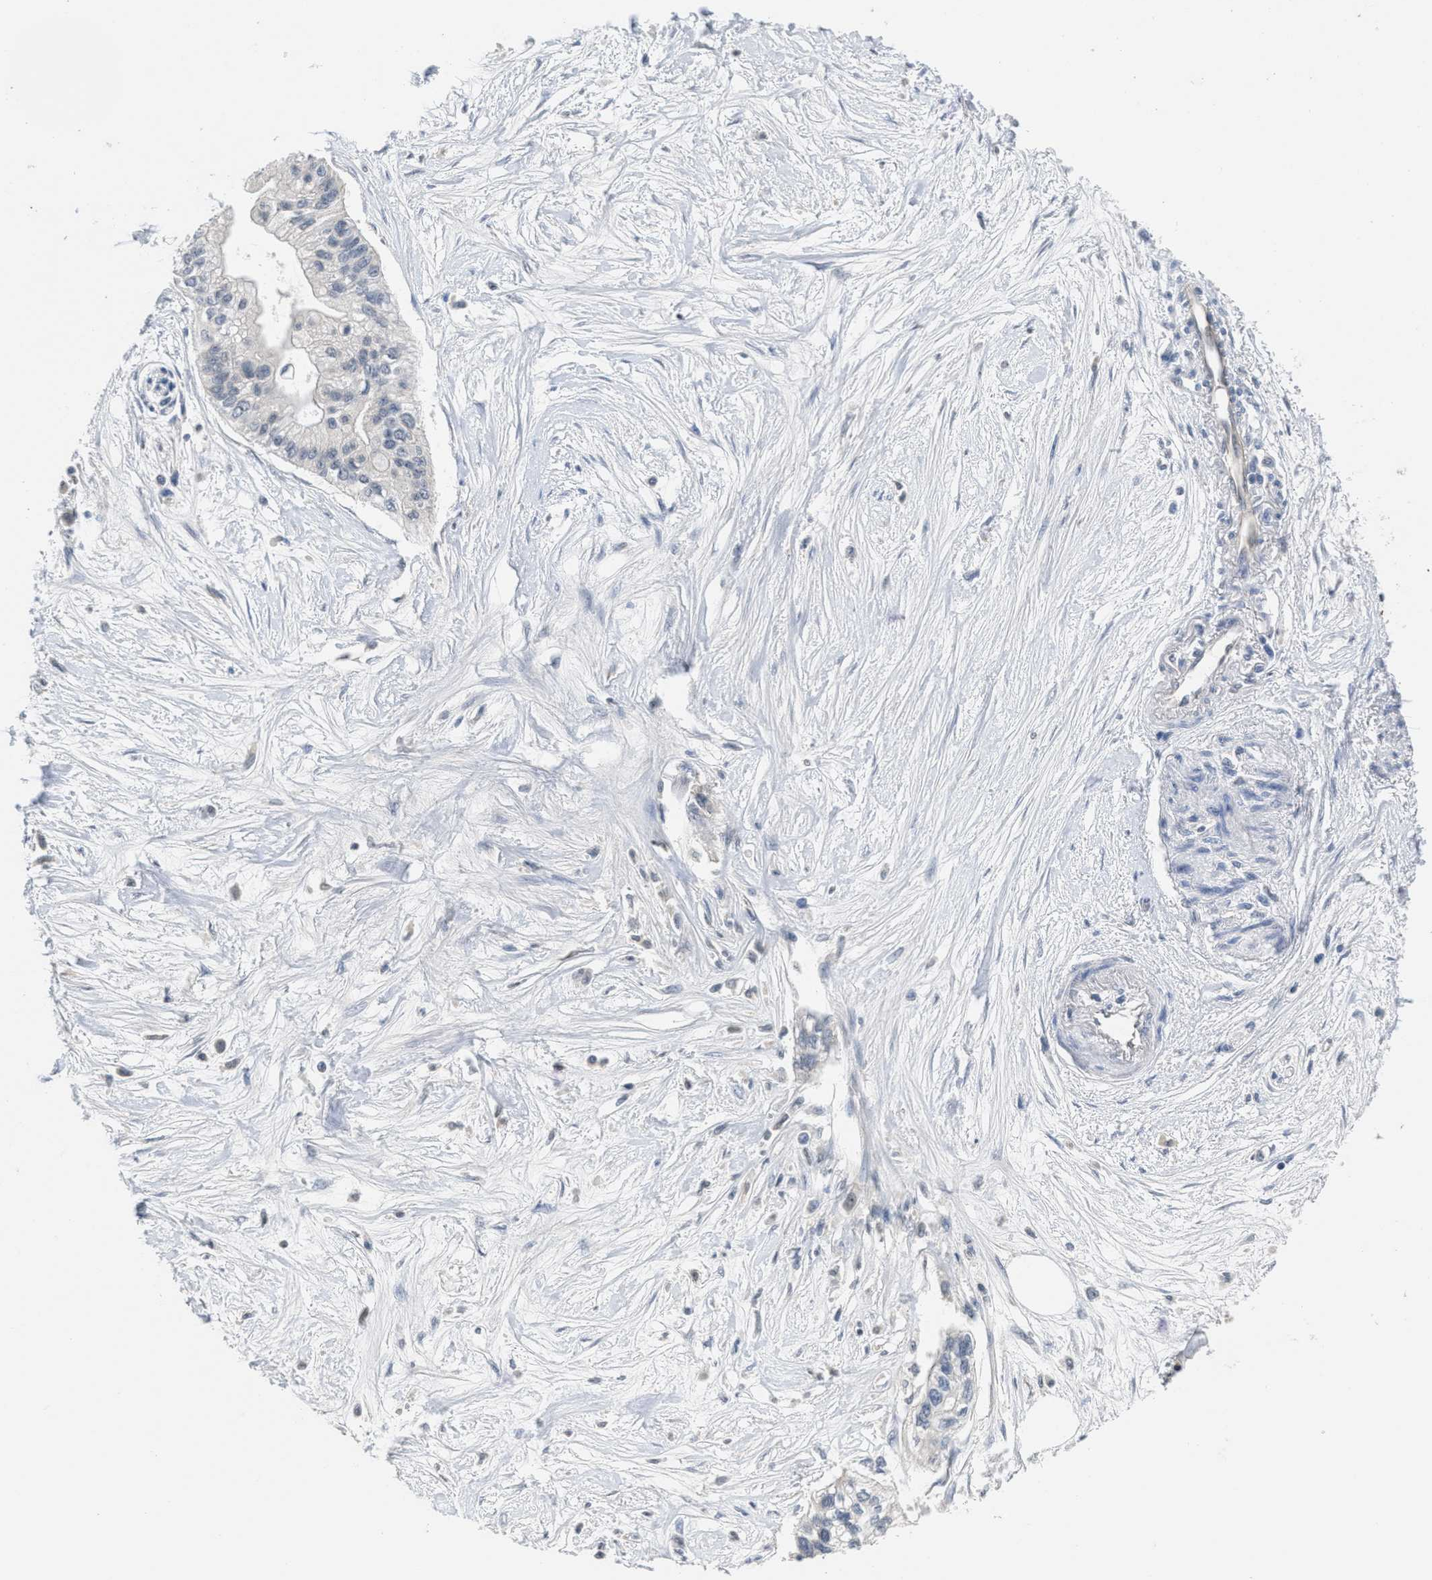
{"staining": {"intensity": "negative", "quantity": "none", "location": "none"}, "tissue": "pancreatic cancer", "cell_type": "Tumor cells", "image_type": "cancer", "snomed": [{"axis": "morphology", "description": "Adenocarcinoma, NOS"}, {"axis": "topography", "description": "Pancreas"}], "caption": "Immunohistochemistry (IHC) of human pancreatic cancer shows no expression in tumor cells.", "gene": "ANGPT1", "patient": {"sex": "female", "age": 77}}